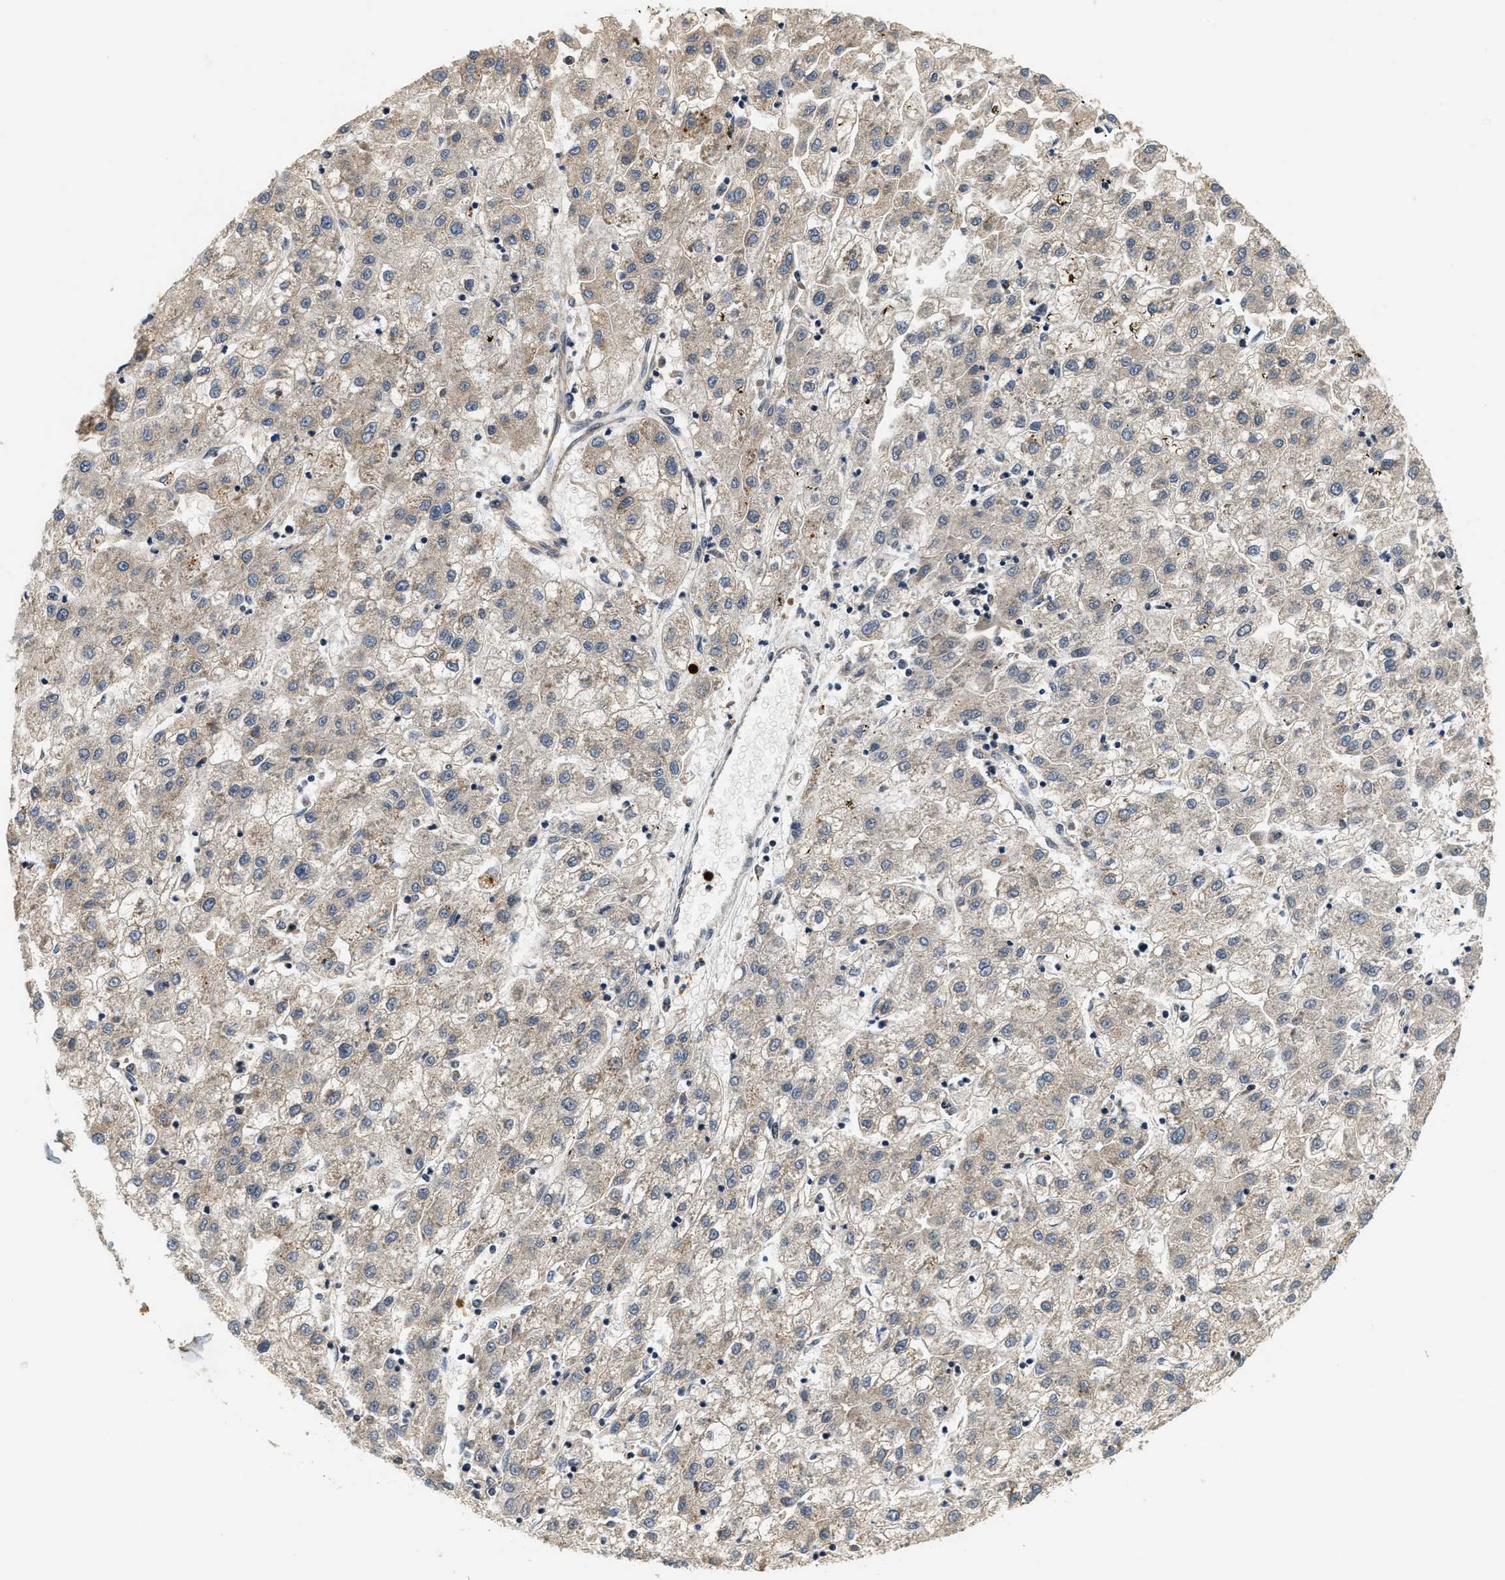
{"staining": {"intensity": "weak", "quantity": "25%-75%", "location": "cytoplasmic/membranous"}, "tissue": "liver cancer", "cell_type": "Tumor cells", "image_type": "cancer", "snomed": [{"axis": "morphology", "description": "Carcinoma, Hepatocellular, NOS"}, {"axis": "topography", "description": "Liver"}], "caption": "Immunohistochemical staining of human liver cancer reveals low levels of weak cytoplasmic/membranous positivity in about 25%-75% of tumor cells.", "gene": "SAMD9", "patient": {"sex": "male", "age": 72}}